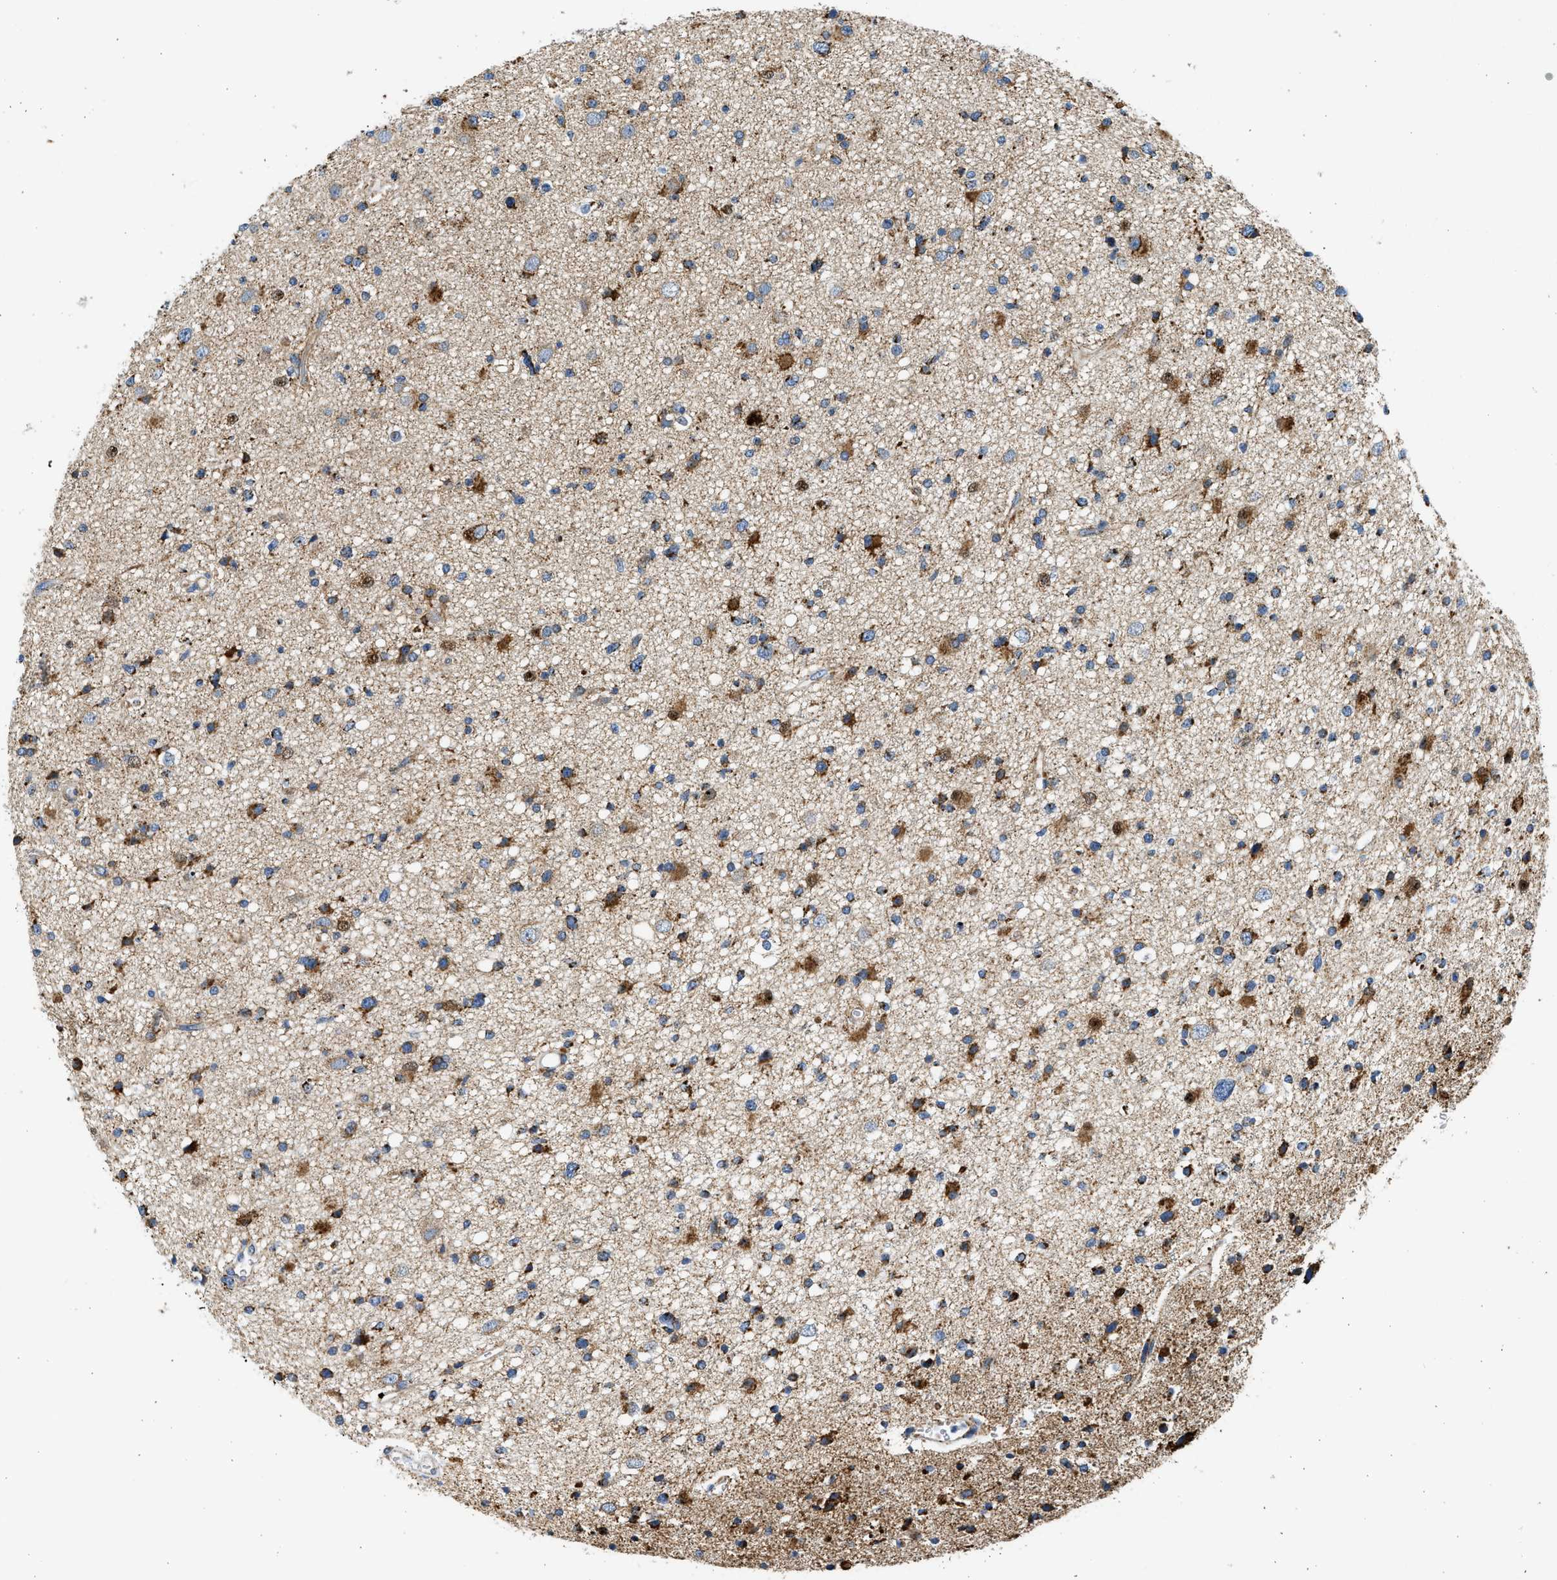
{"staining": {"intensity": "moderate", "quantity": "25%-75%", "location": "cytoplasmic/membranous"}, "tissue": "glioma", "cell_type": "Tumor cells", "image_type": "cancer", "snomed": [{"axis": "morphology", "description": "Glioma, malignant, High grade"}, {"axis": "topography", "description": "Brain"}], "caption": "This photomicrograph exhibits immunohistochemistry staining of human glioma, with medium moderate cytoplasmic/membranous positivity in about 25%-75% of tumor cells.", "gene": "KCNMB3", "patient": {"sex": "male", "age": 33}}